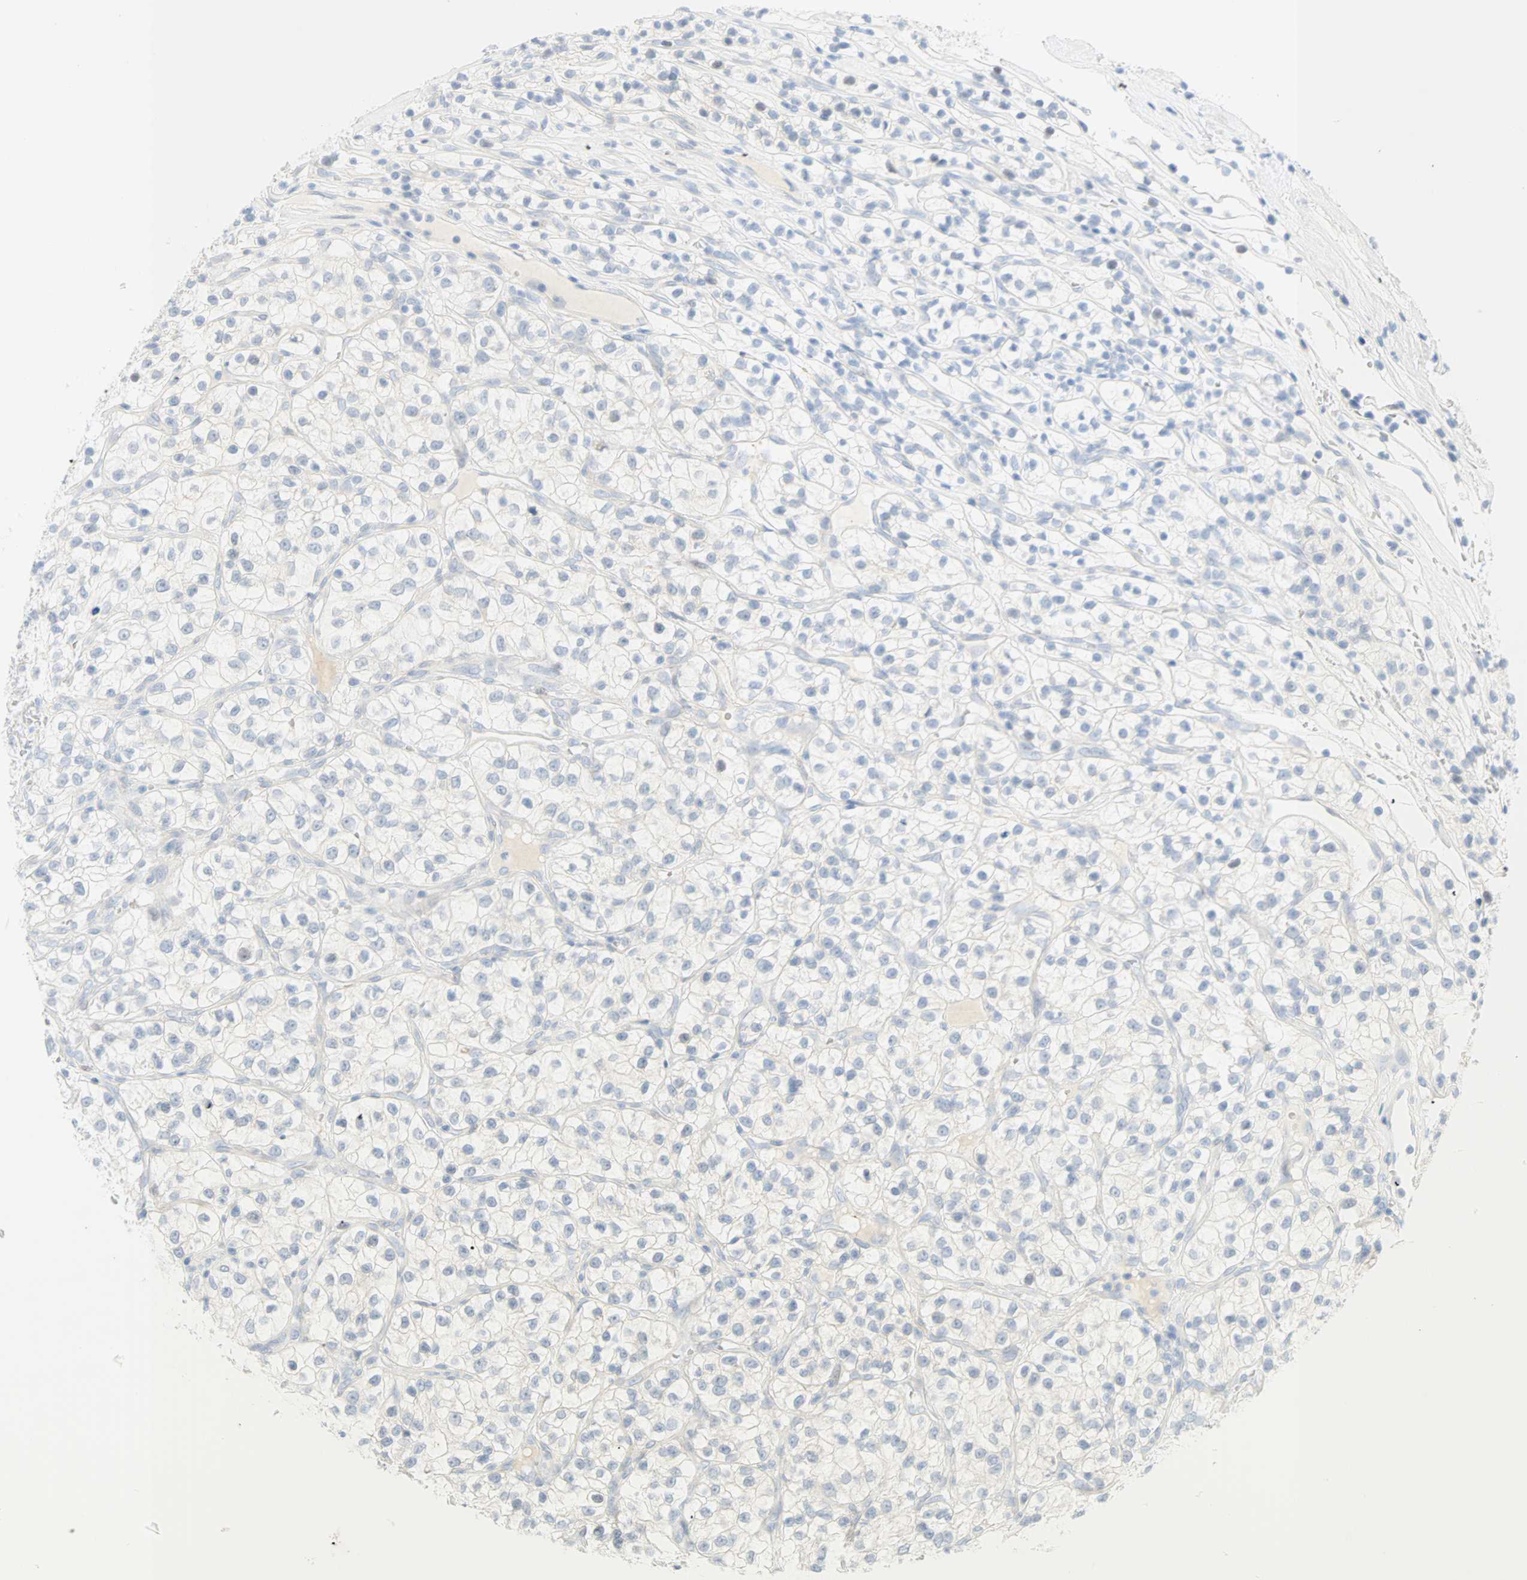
{"staining": {"intensity": "negative", "quantity": "none", "location": "none"}, "tissue": "renal cancer", "cell_type": "Tumor cells", "image_type": "cancer", "snomed": [{"axis": "morphology", "description": "Adenocarcinoma, NOS"}, {"axis": "topography", "description": "Kidney"}], "caption": "The photomicrograph exhibits no staining of tumor cells in renal cancer.", "gene": "SELENBP1", "patient": {"sex": "female", "age": 57}}